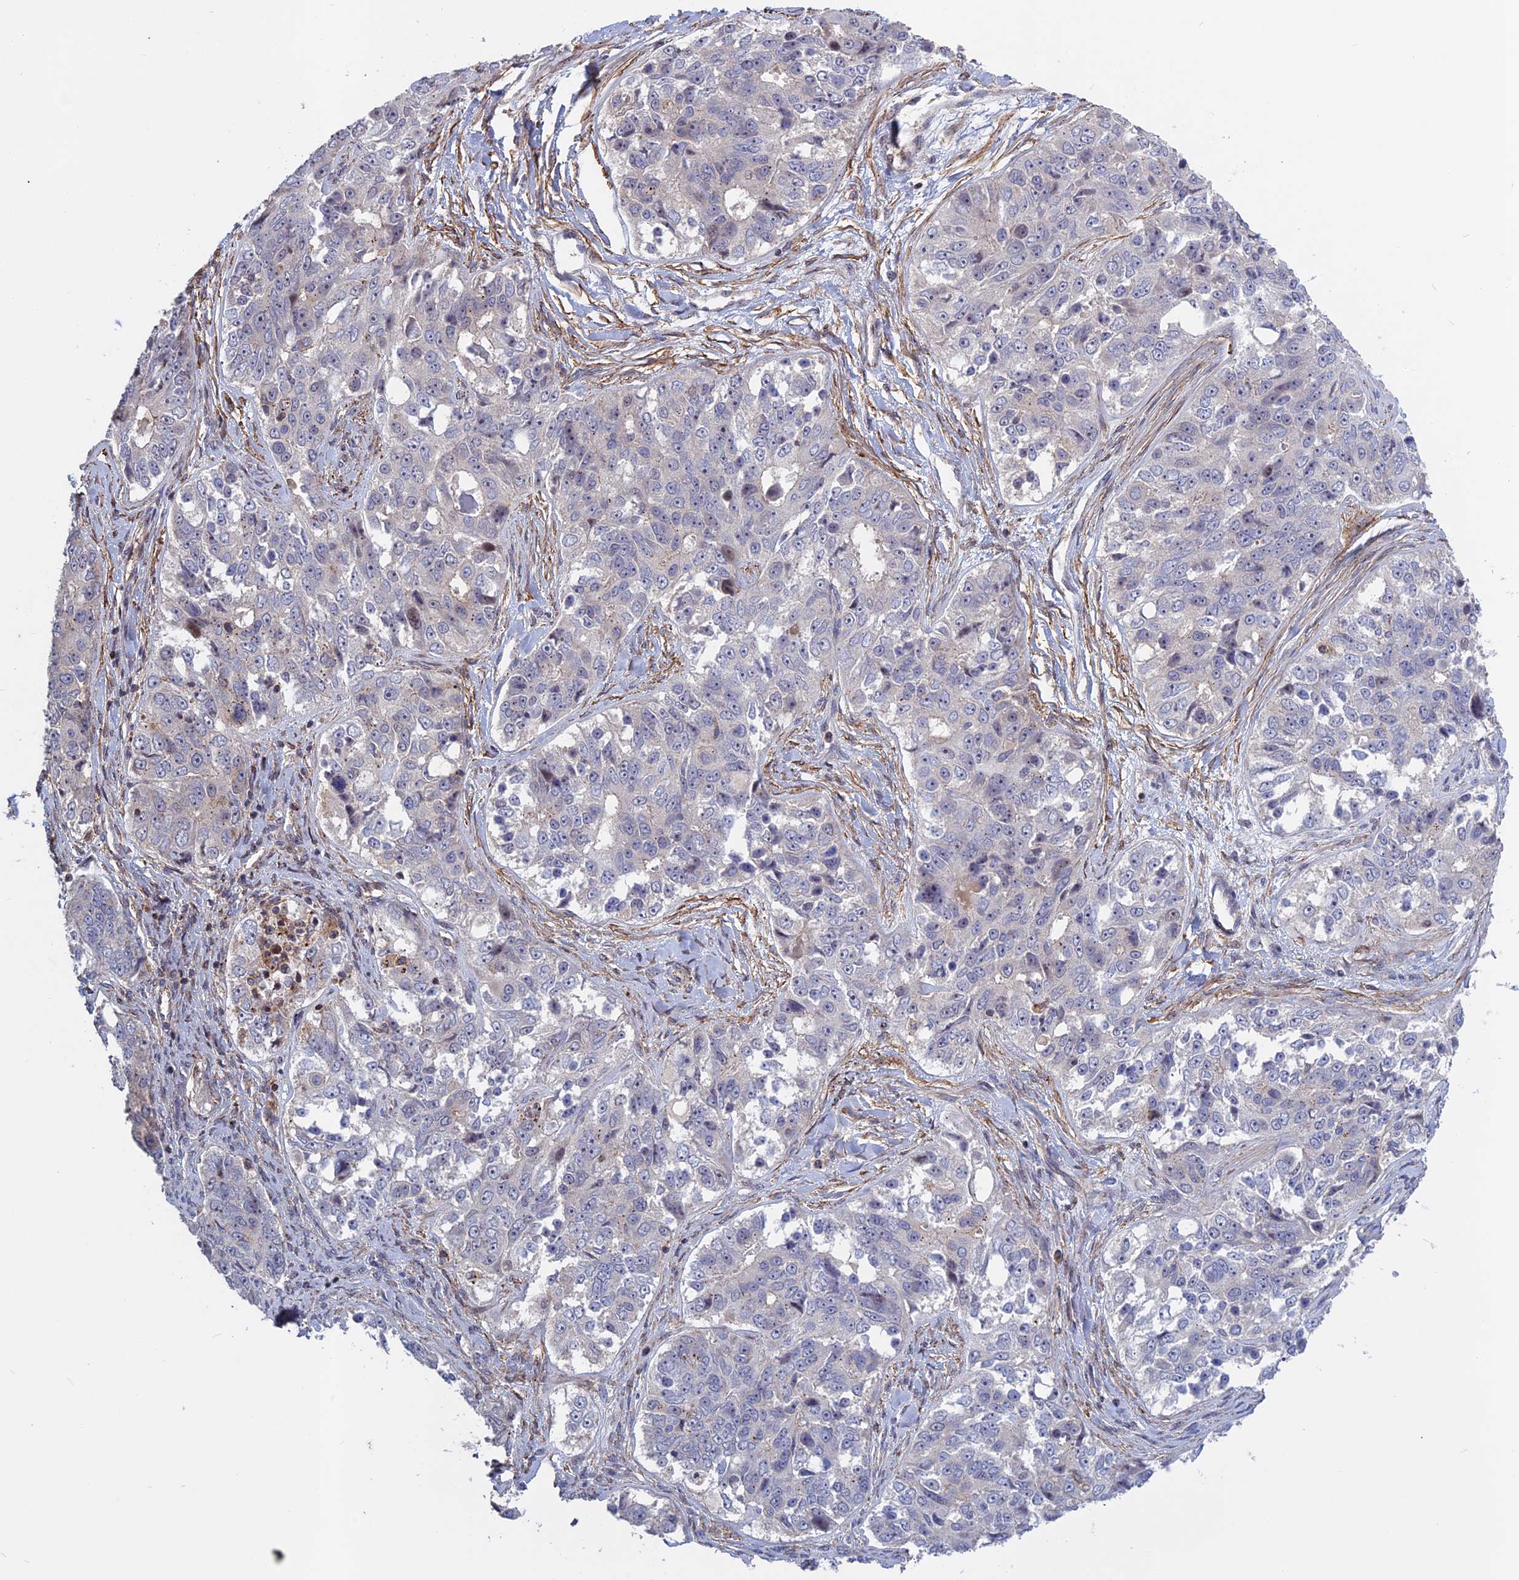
{"staining": {"intensity": "negative", "quantity": "none", "location": "none"}, "tissue": "ovarian cancer", "cell_type": "Tumor cells", "image_type": "cancer", "snomed": [{"axis": "morphology", "description": "Carcinoma, endometroid"}, {"axis": "topography", "description": "Ovary"}], "caption": "Immunohistochemistry of ovarian endometroid carcinoma exhibits no expression in tumor cells.", "gene": "LYPD5", "patient": {"sex": "female", "age": 51}}